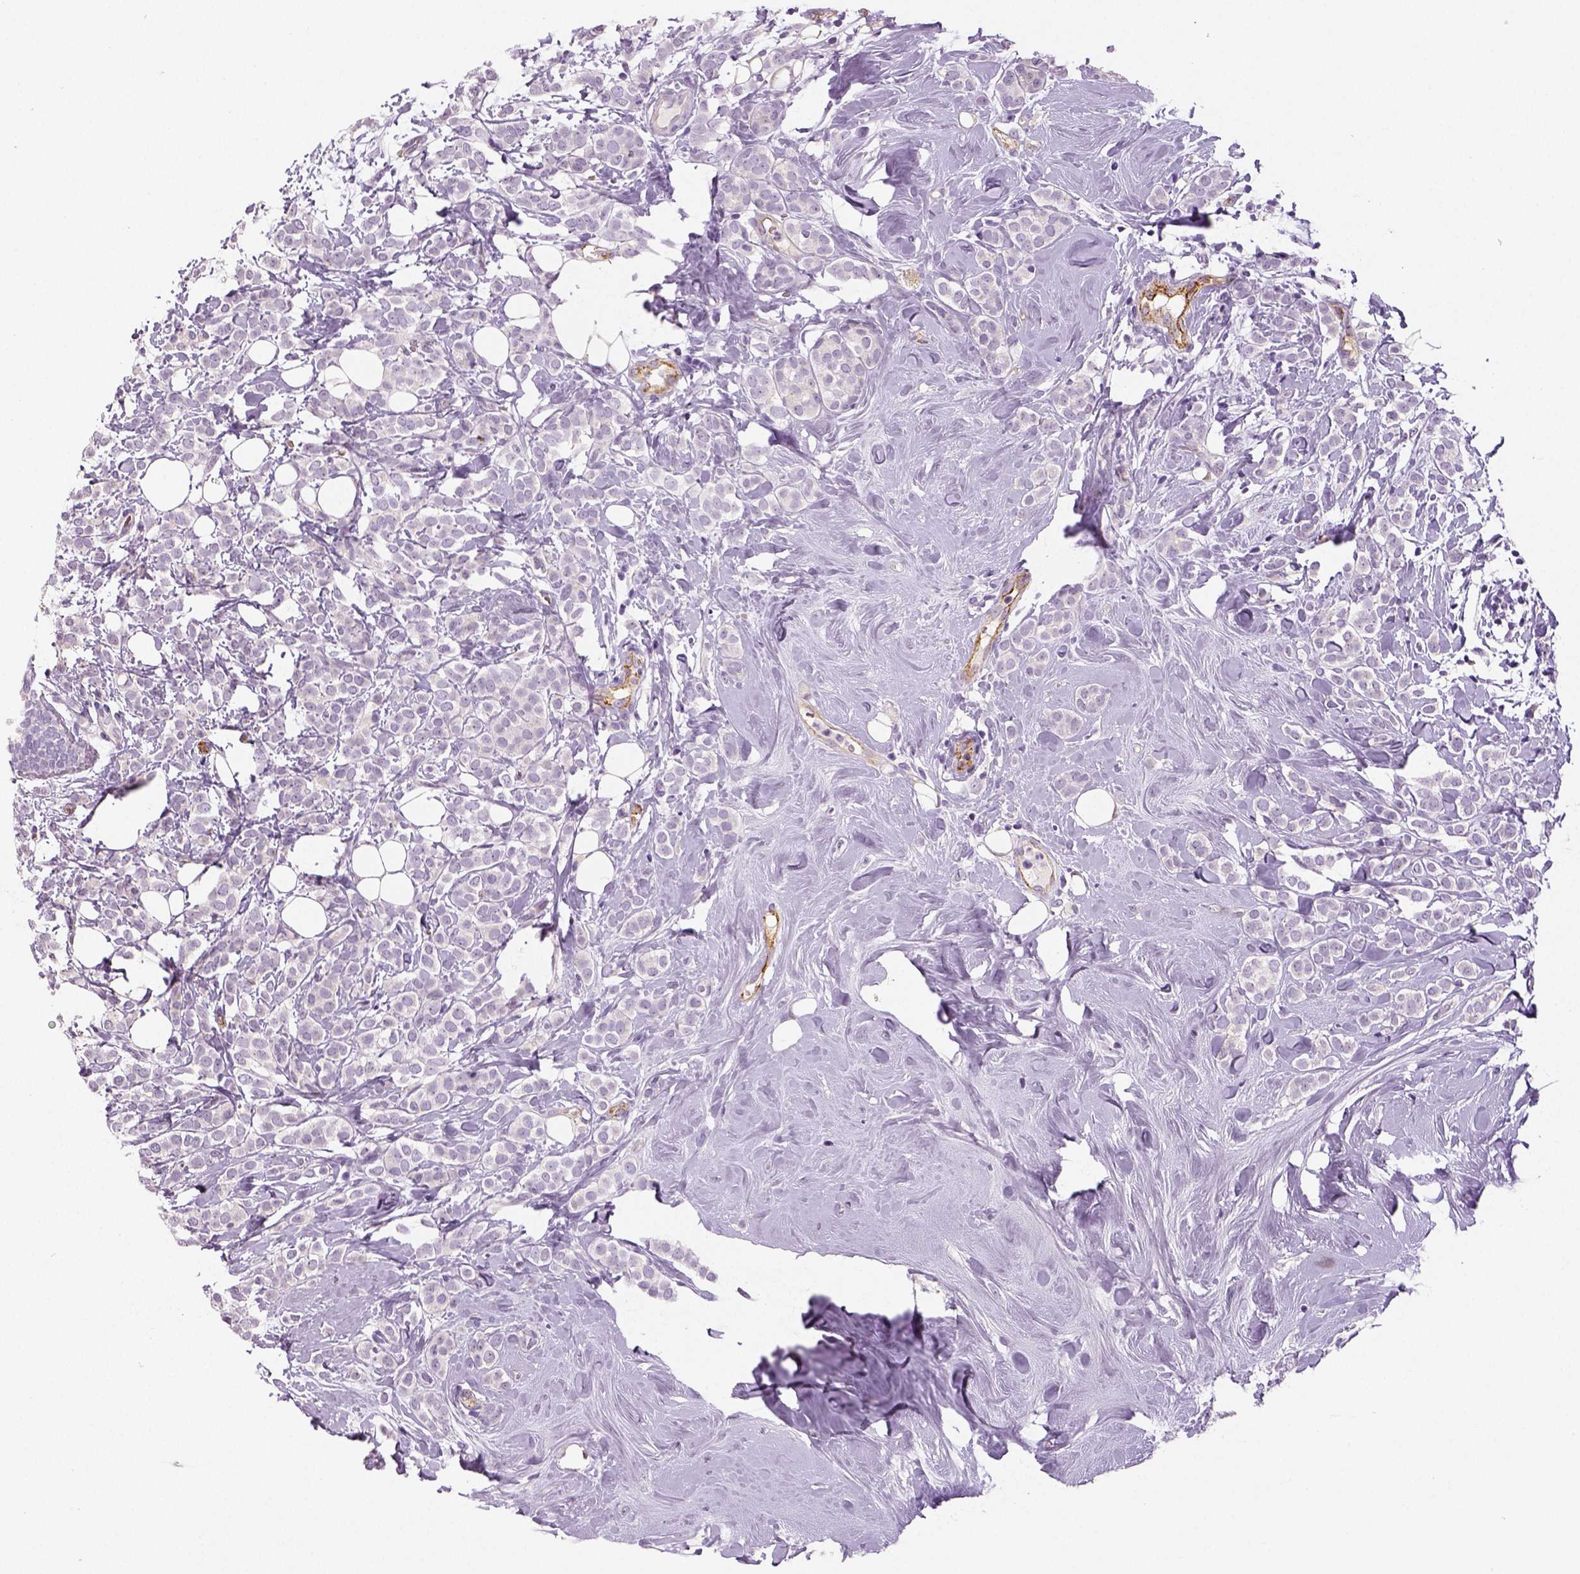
{"staining": {"intensity": "negative", "quantity": "none", "location": "none"}, "tissue": "breast cancer", "cell_type": "Tumor cells", "image_type": "cancer", "snomed": [{"axis": "morphology", "description": "Lobular carcinoma"}, {"axis": "topography", "description": "Breast"}], "caption": "An immunohistochemistry micrograph of breast cancer is shown. There is no staining in tumor cells of breast cancer.", "gene": "TSPAN7", "patient": {"sex": "female", "age": 49}}